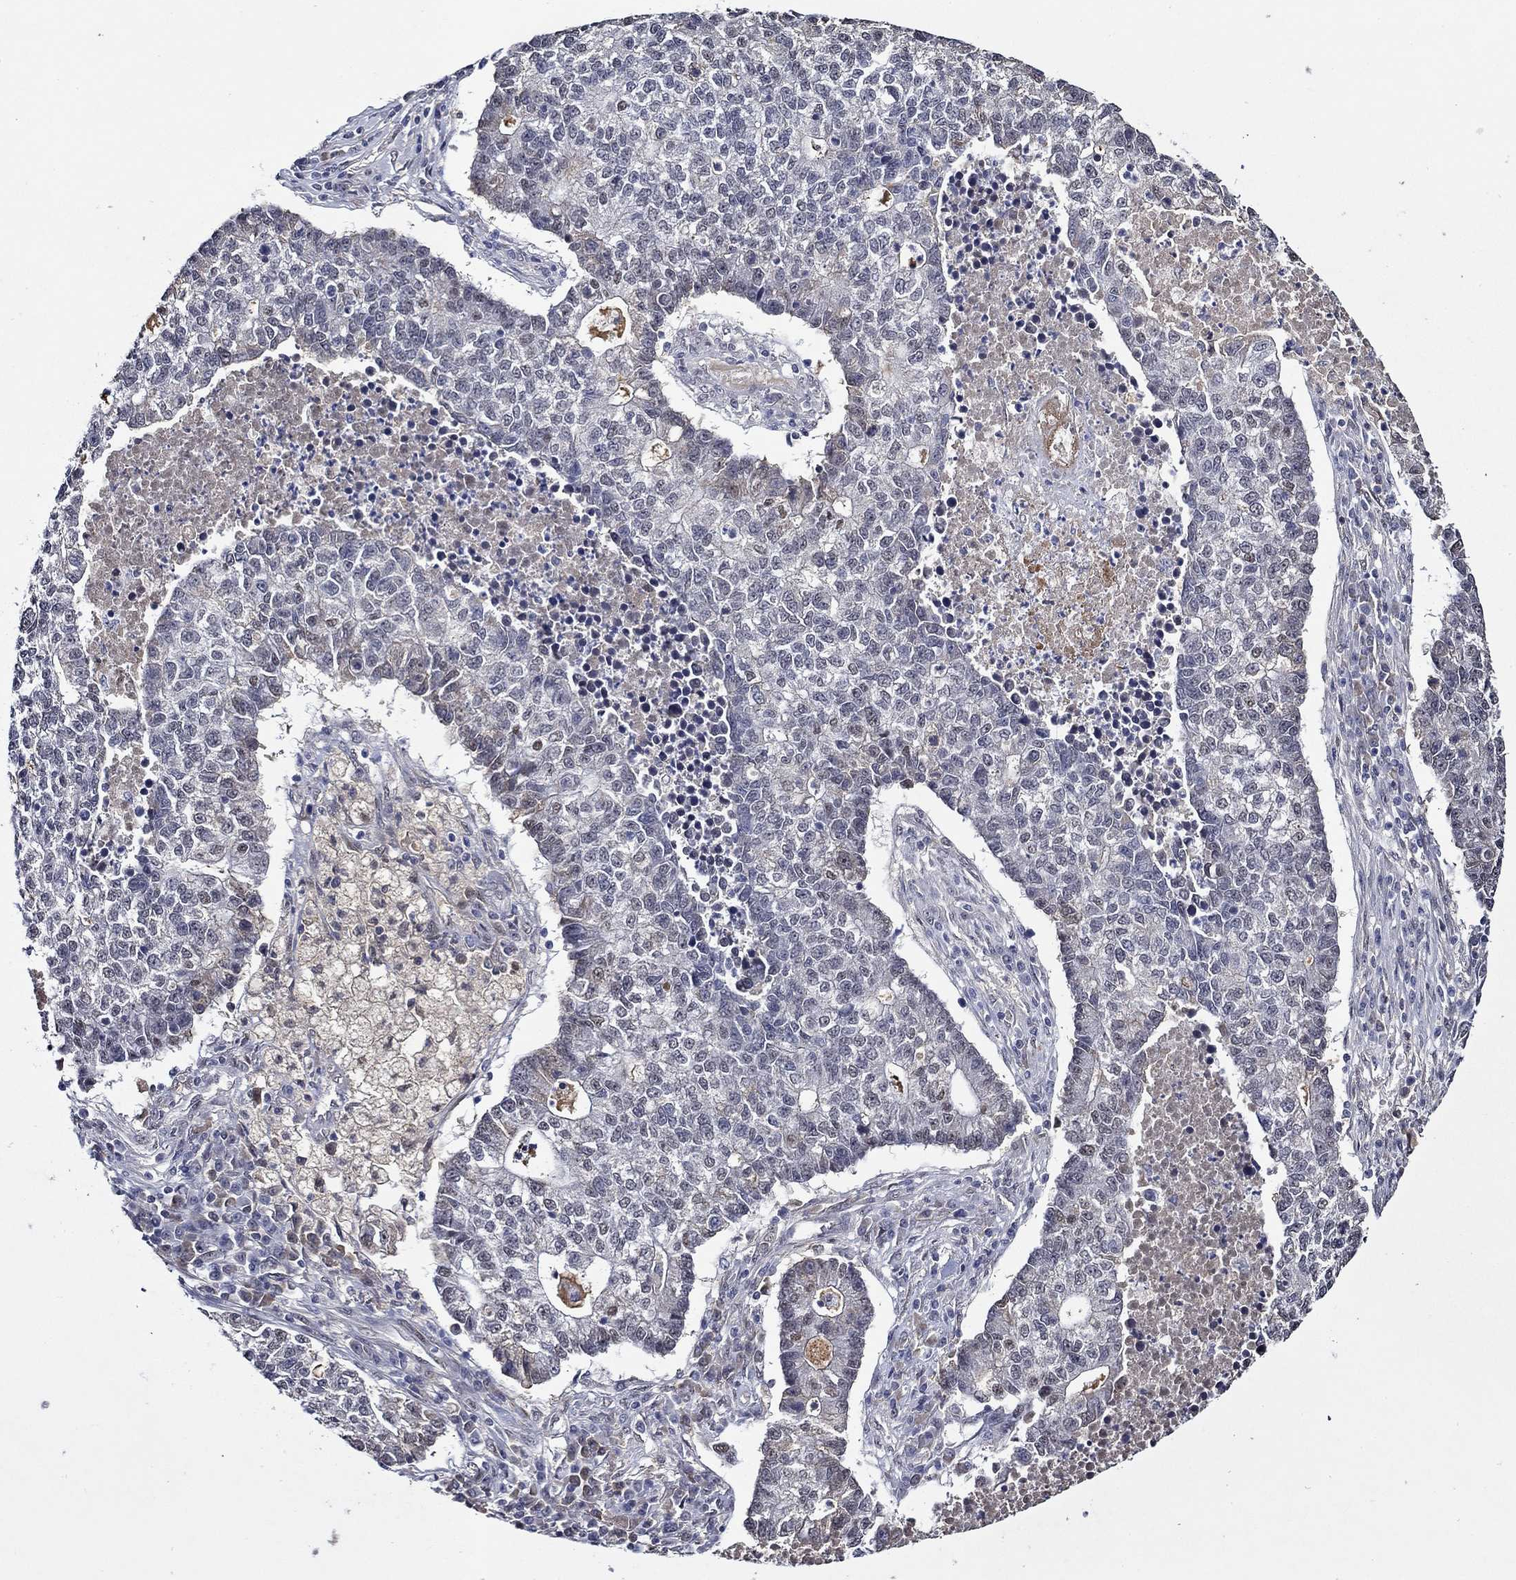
{"staining": {"intensity": "negative", "quantity": "none", "location": "none"}, "tissue": "lung cancer", "cell_type": "Tumor cells", "image_type": "cancer", "snomed": [{"axis": "morphology", "description": "Adenocarcinoma, NOS"}, {"axis": "topography", "description": "Lung"}], "caption": "Tumor cells show no significant protein expression in adenocarcinoma (lung).", "gene": "GATA2", "patient": {"sex": "male", "age": 57}}